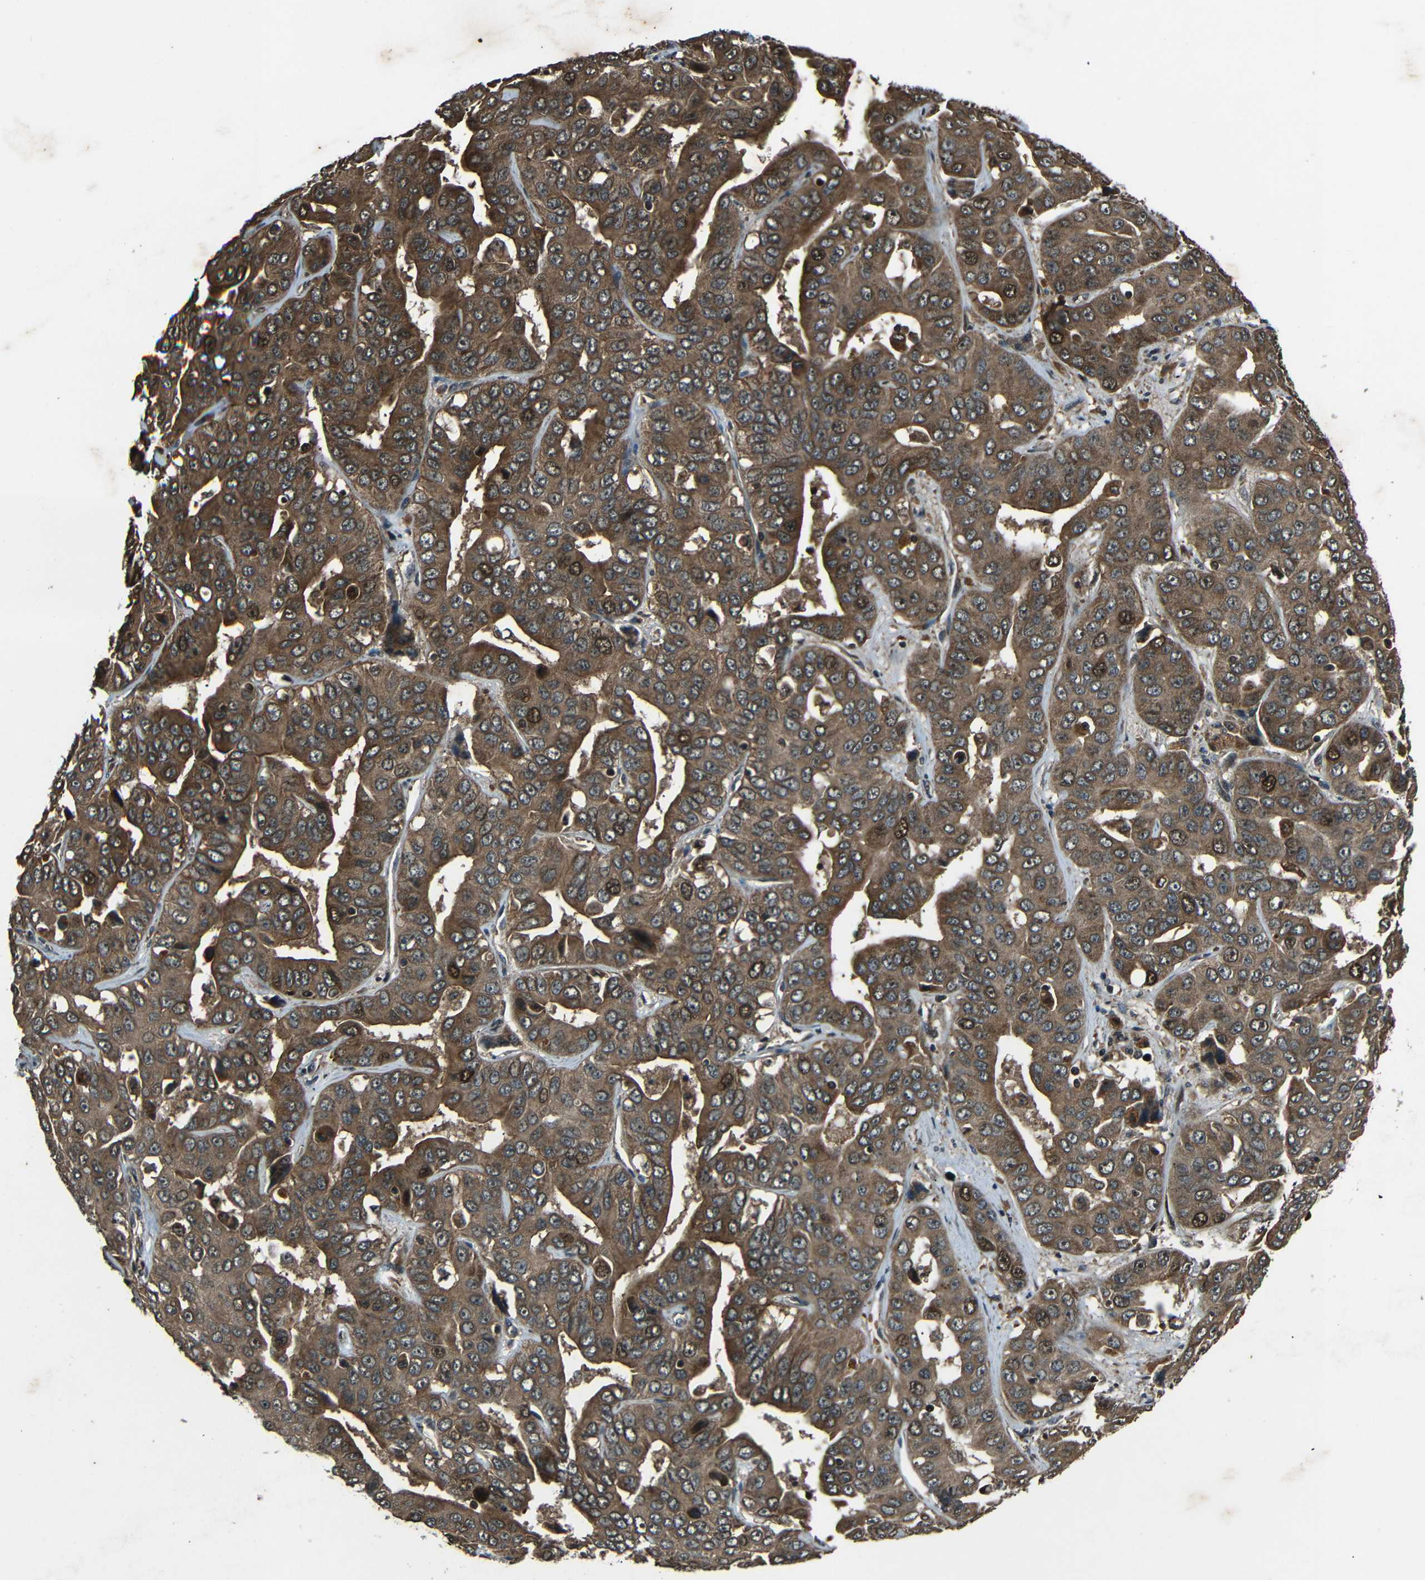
{"staining": {"intensity": "strong", "quantity": ">75%", "location": "cytoplasmic/membranous,nuclear"}, "tissue": "liver cancer", "cell_type": "Tumor cells", "image_type": "cancer", "snomed": [{"axis": "morphology", "description": "Cholangiocarcinoma"}, {"axis": "topography", "description": "Liver"}], "caption": "The image shows a brown stain indicating the presence of a protein in the cytoplasmic/membranous and nuclear of tumor cells in liver cholangiocarcinoma.", "gene": "PLK2", "patient": {"sex": "female", "age": 52}}